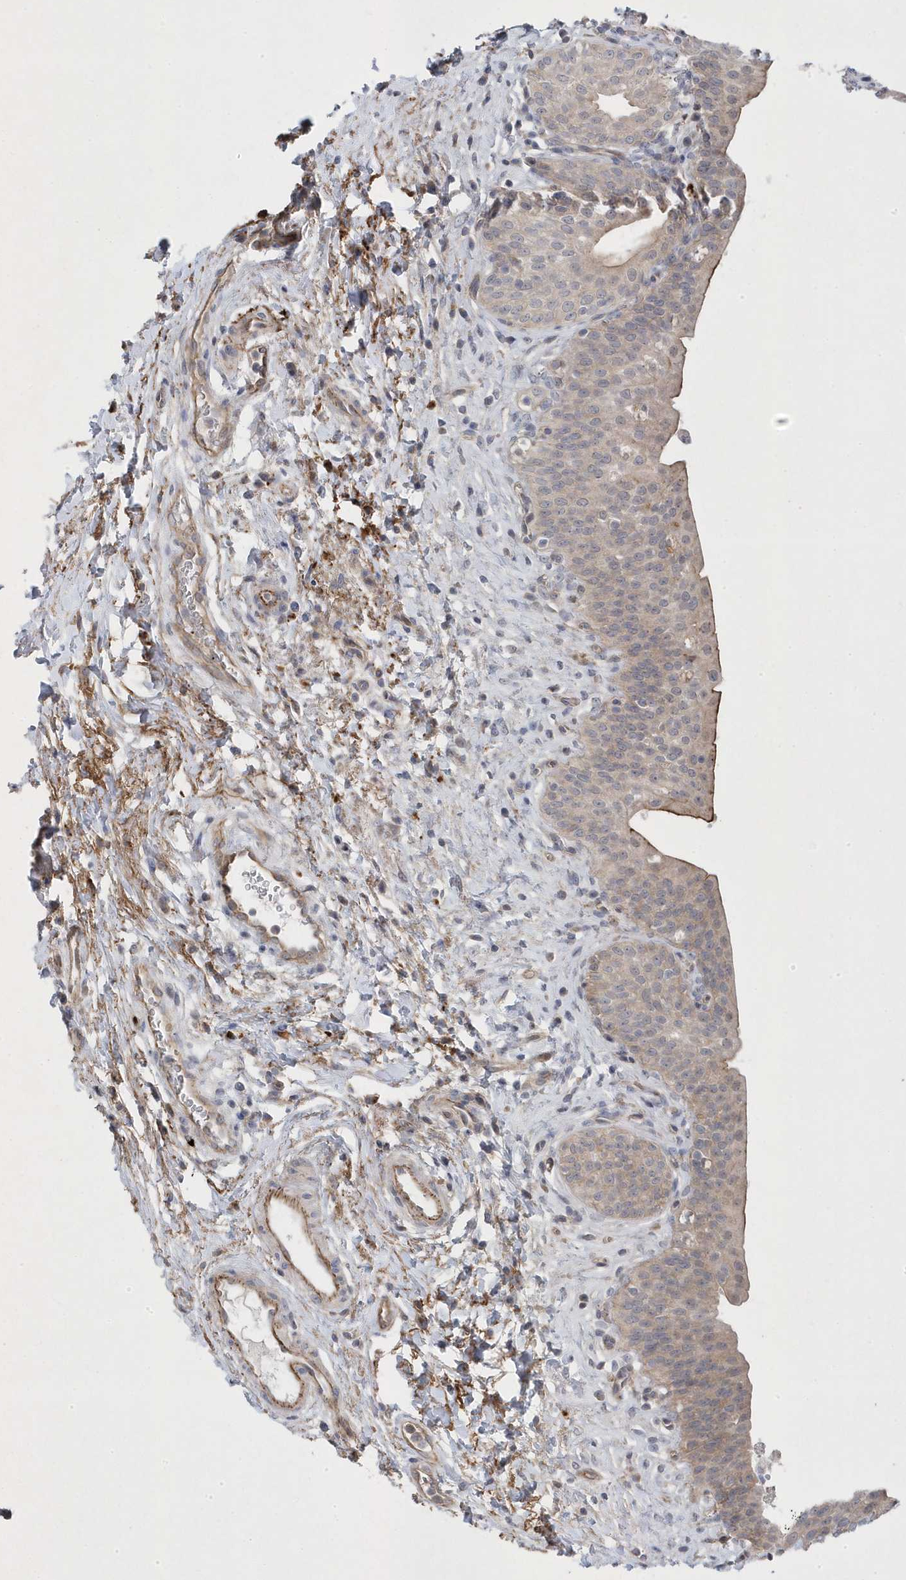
{"staining": {"intensity": "weak", "quantity": "25%-75%", "location": "cytoplasmic/membranous"}, "tissue": "urinary bladder", "cell_type": "Urothelial cells", "image_type": "normal", "snomed": [{"axis": "morphology", "description": "Normal tissue, NOS"}, {"axis": "topography", "description": "Urinary bladder"}], "caption": "Immunohistochemistry of normal urinary bladder displays low levels of weak cytoplasmic/membranous positivity in about 25%-75% of urothelial cells. (IHC, brightfield microscopy, high magnification).", "gene": "ANAPC1", "patient": {"sex": "male", "age": 83}}